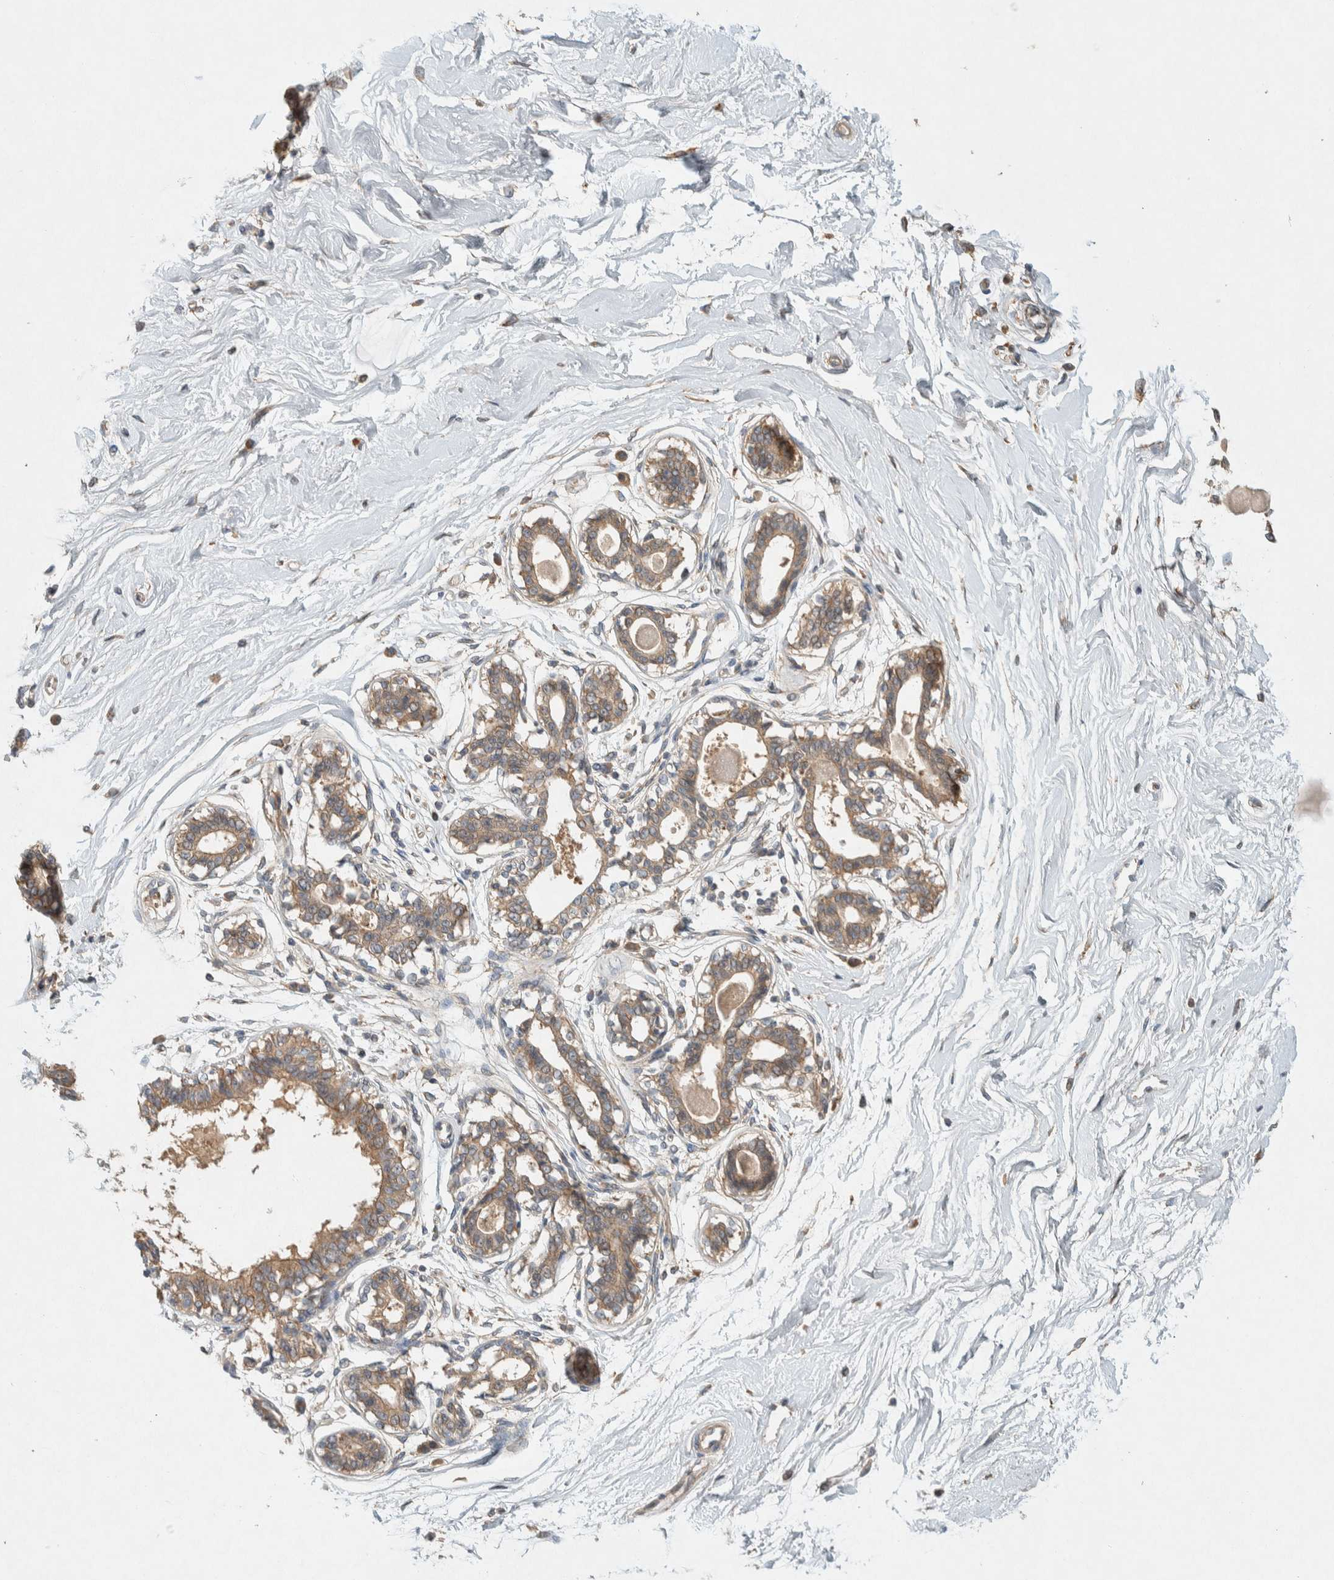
{"staining": {"intensity": "negative", "quantity": "none", "location": "none"}, "tissue": "breast", "cell_type": "Adipocytes", "image_type": "normal", "snomed": [{"axis": "morphology", "description": "Normal tissue, NOS"}, {"axis": "topography", "description": "Breast"}], "caption": "Benign breast was stained to show a protein in brown. There is no significant positivity in adipocytes. (Brightfield microscopy of DAB immunohistochemistry (IHC) at high magnification).", "gene": "PXK", "patient": {"sex": "female", "age": 45}}